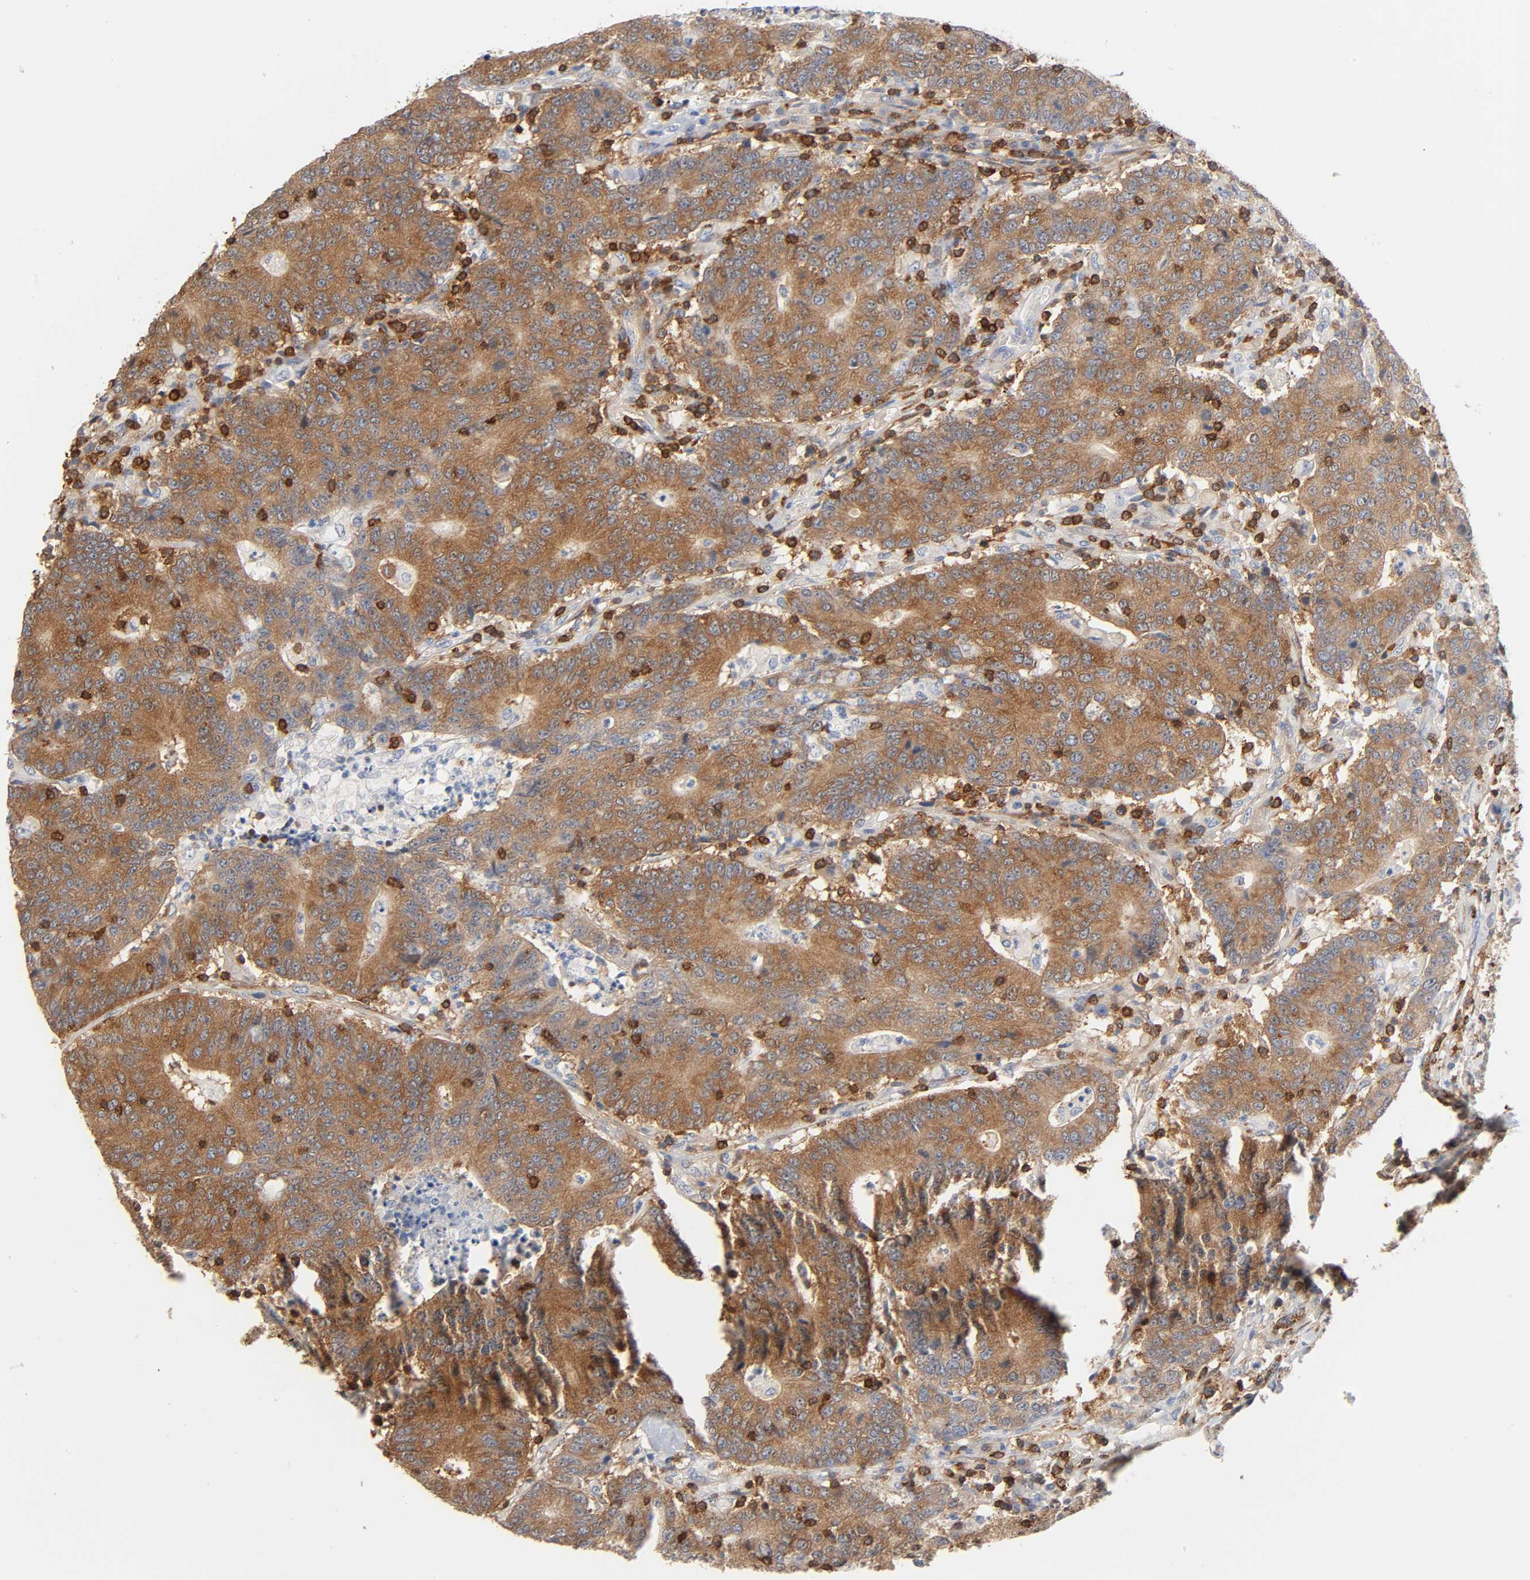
{"staining": {"intensity": "moderate", "quantity": ">75%", "location": "cytoplasmic/membranous"}, "tissue": "colorectal cancer", "cell_type": "Tumor cells", "image_type": "cancer", "snomed": [{"axis": "morphology", "description": "Normal tissue, NOS"}, {"axis": "morphology", "description": "Adenocarcinoma, NOS"}, {"axis": "topography", "description": "Colon"}], "caption": "Approximately >75% of tumor cells in colorectal adenocarcinoma show moderate cytoplasmic/membranous protein positivity as visualized by brown immunohistochemical staining.", "gene": "BIN1", "patient": {"sex": "female", "age": 75}}